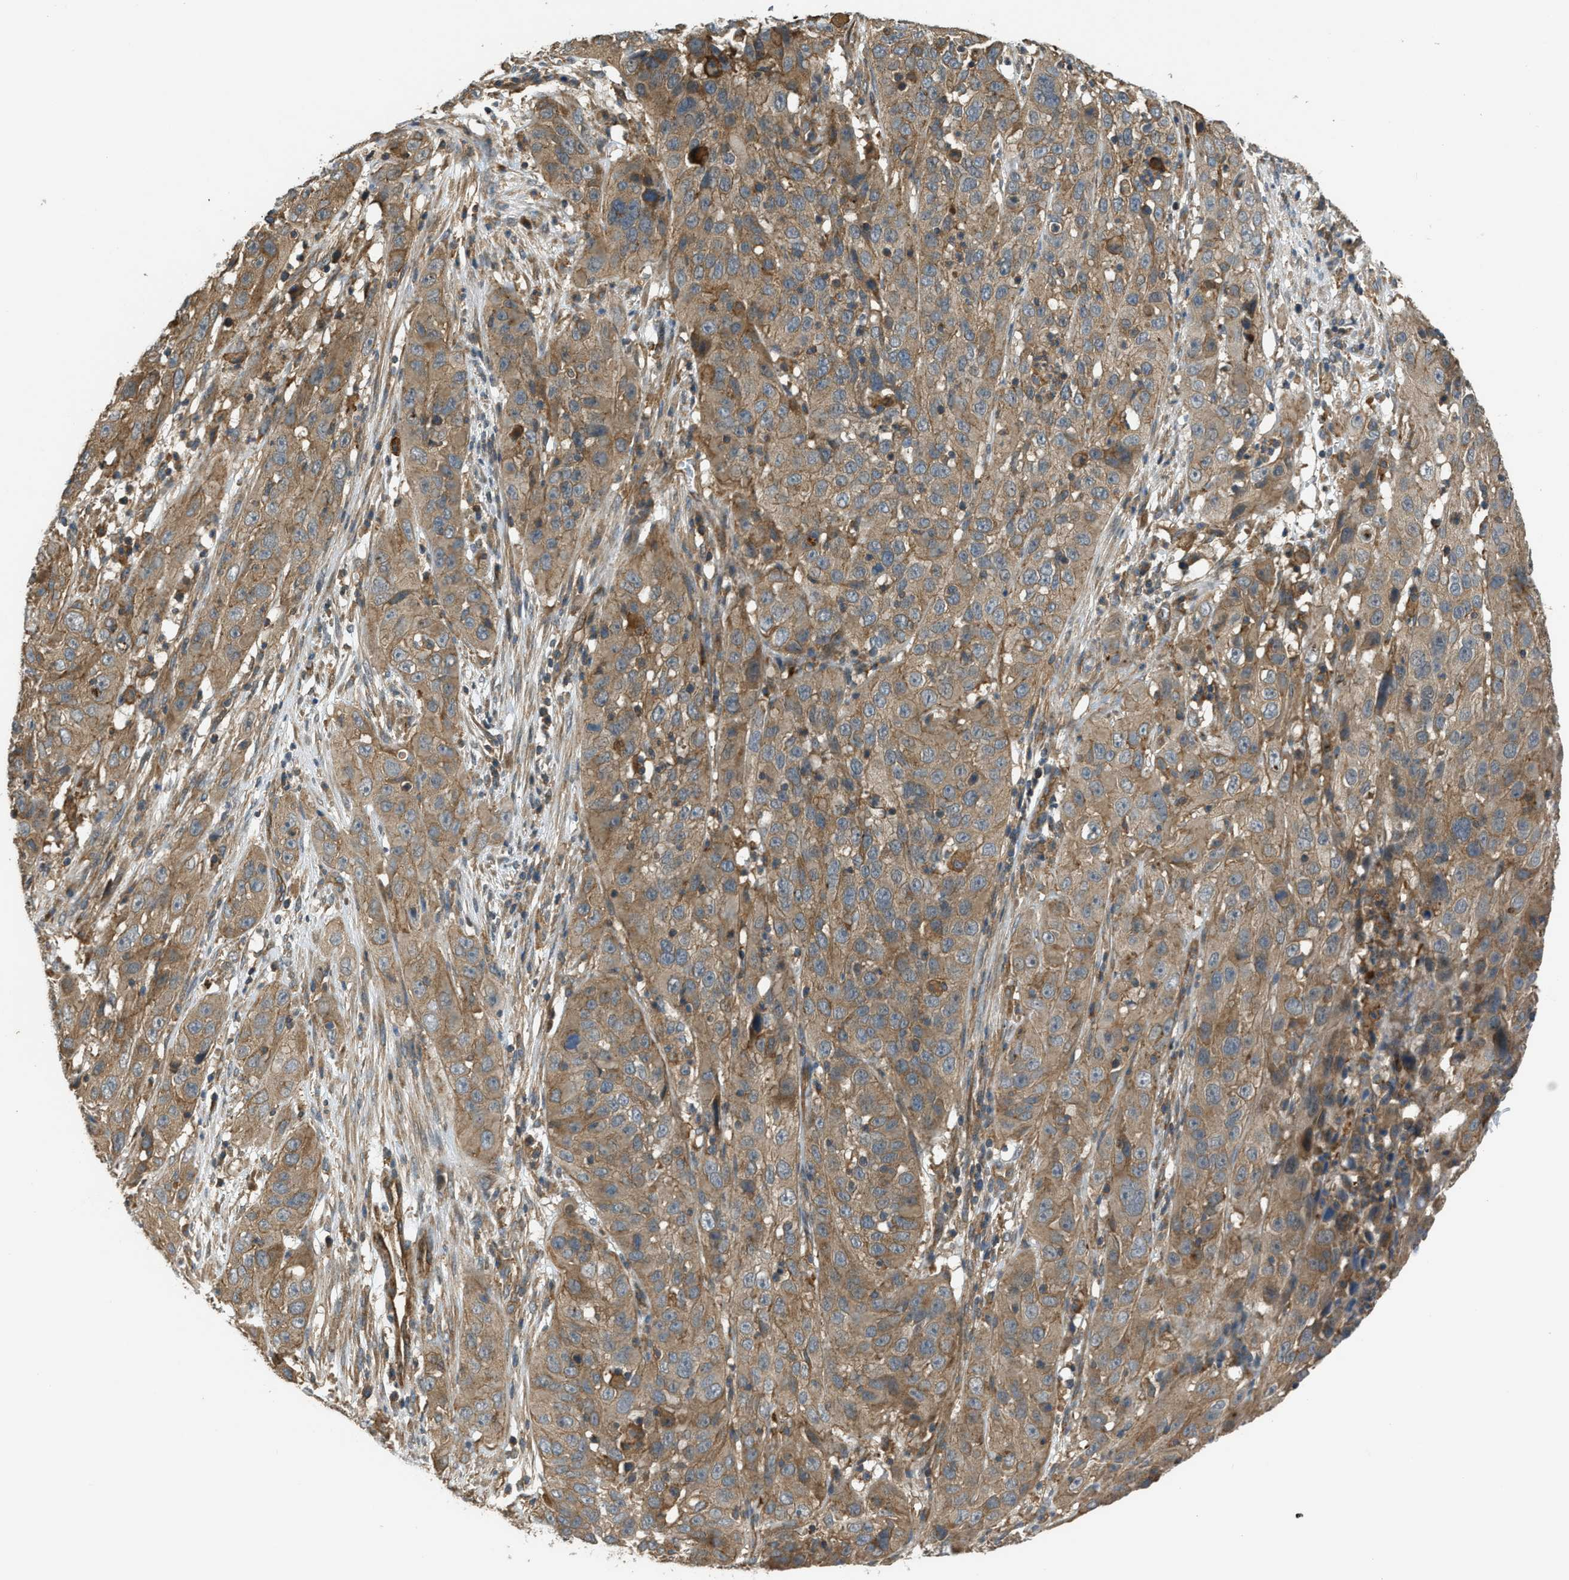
{"staining": {"intensity": "moderate", "quantity": ">75%", "location": "cytoplasmic/membranous"}, "tissue": "cervical cancer", "cell_type": "Tumor cells", "image_type": "cancer", "snomed": [{"axis": "morphology", "description": "Squamous cell carcinoma, NOS"}, {"axis": "topography", "description": "Cervix"}], "caption": "Squamous cell carcinoma (cervical) stained with a protein marker reveals moderate staining in tumor cells.", "gene": "BAG4", "patient": {"sex": "female", "age": 32}}